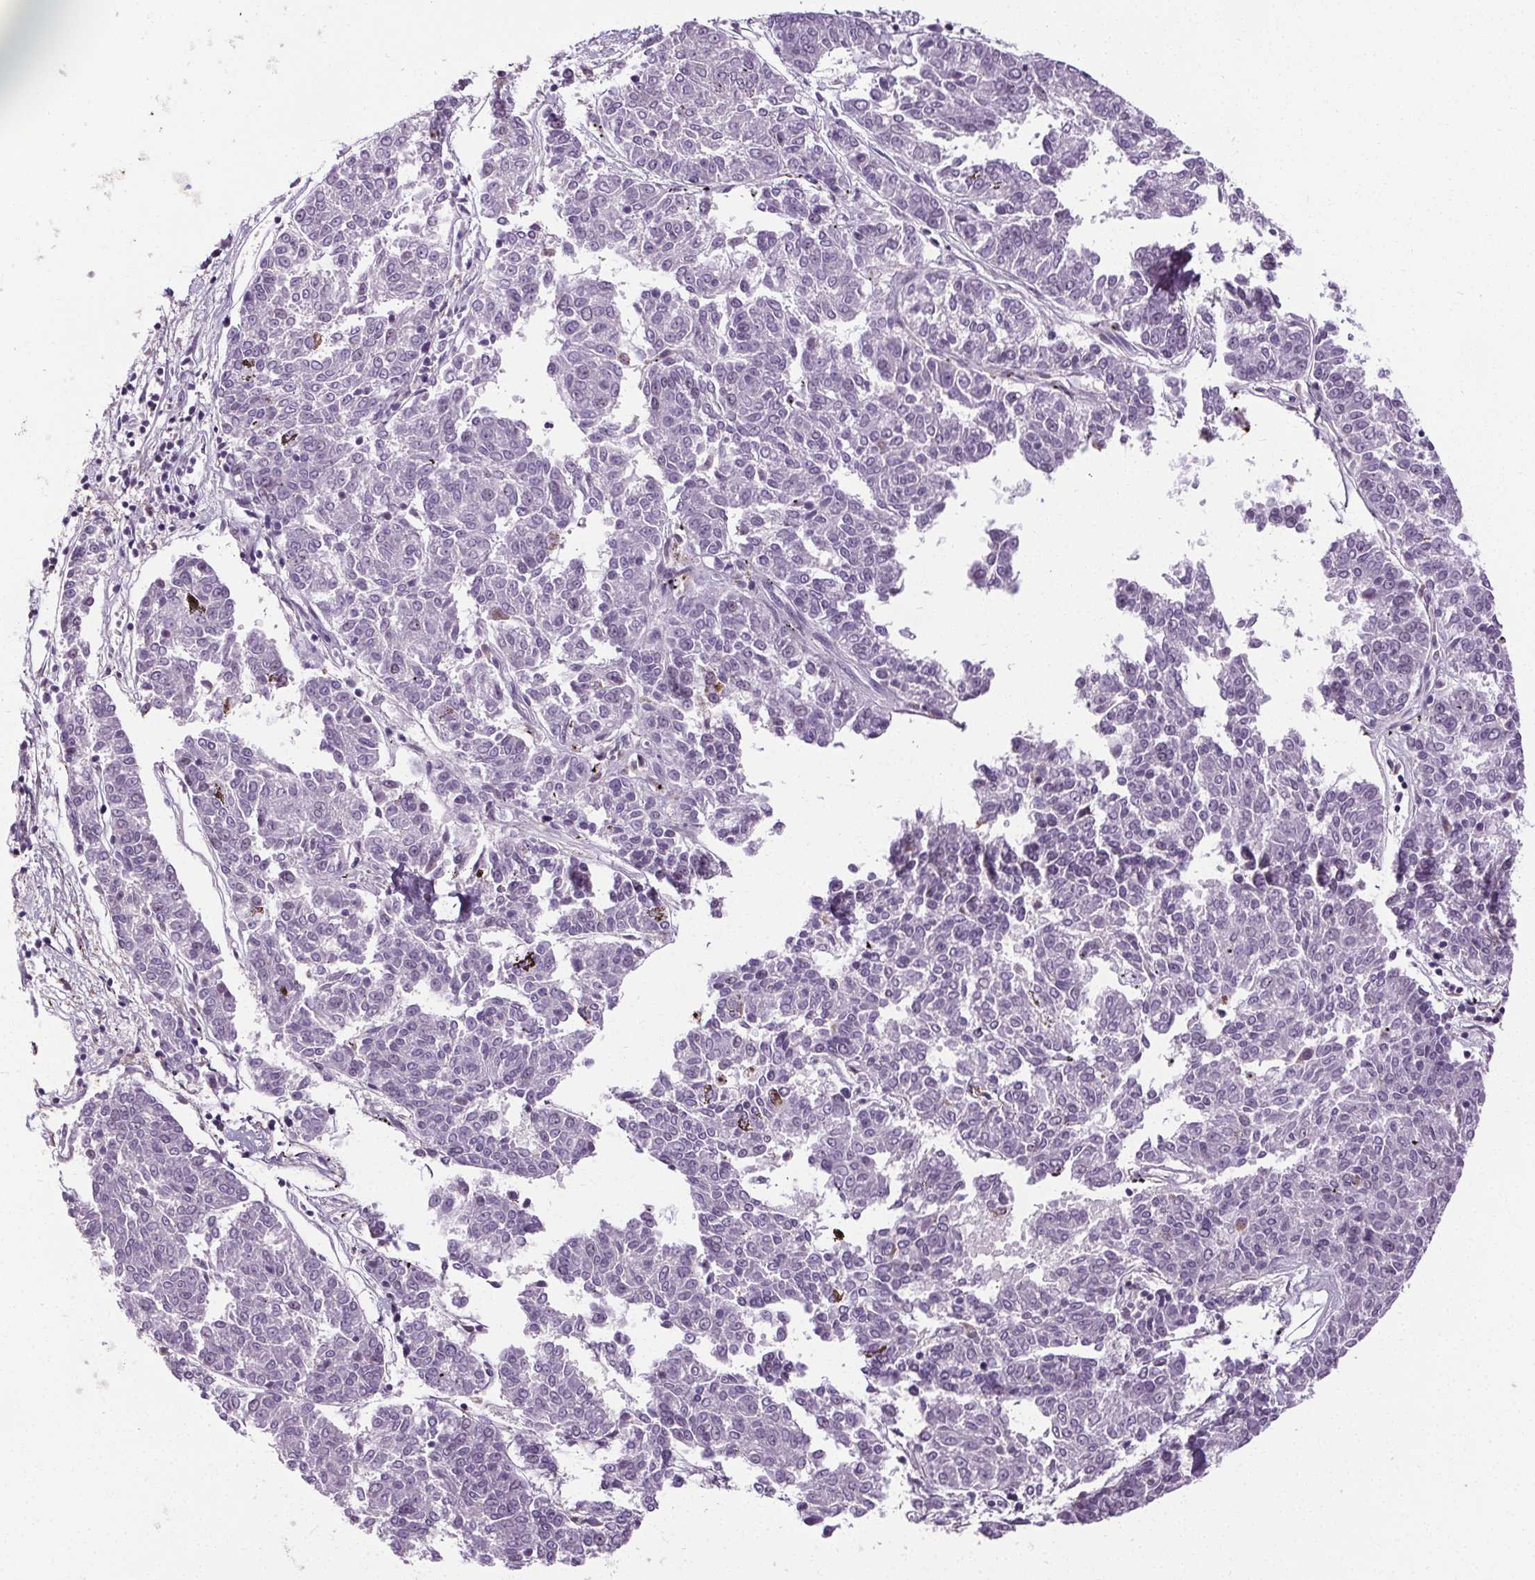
{"staining": {"intensity": "negative", "quantity": "none", "location": "none"}, "tissue": "melanoma", "cell_type": "Tumor cells", "image_type": "cancer", "snomed": [{"axis": "morphology", "description": "Malignant melanoma, NOS"}, {"axis": "topography", "description": "Skin"}], "caption": "IHC photomicrograph of neoplastic tissue: malignant melanoma stained with DAB exhibits no significant protein positivity in tumor cells.", "gene": "TMEM240", "patient": {"sex": "female", "age": 72}}